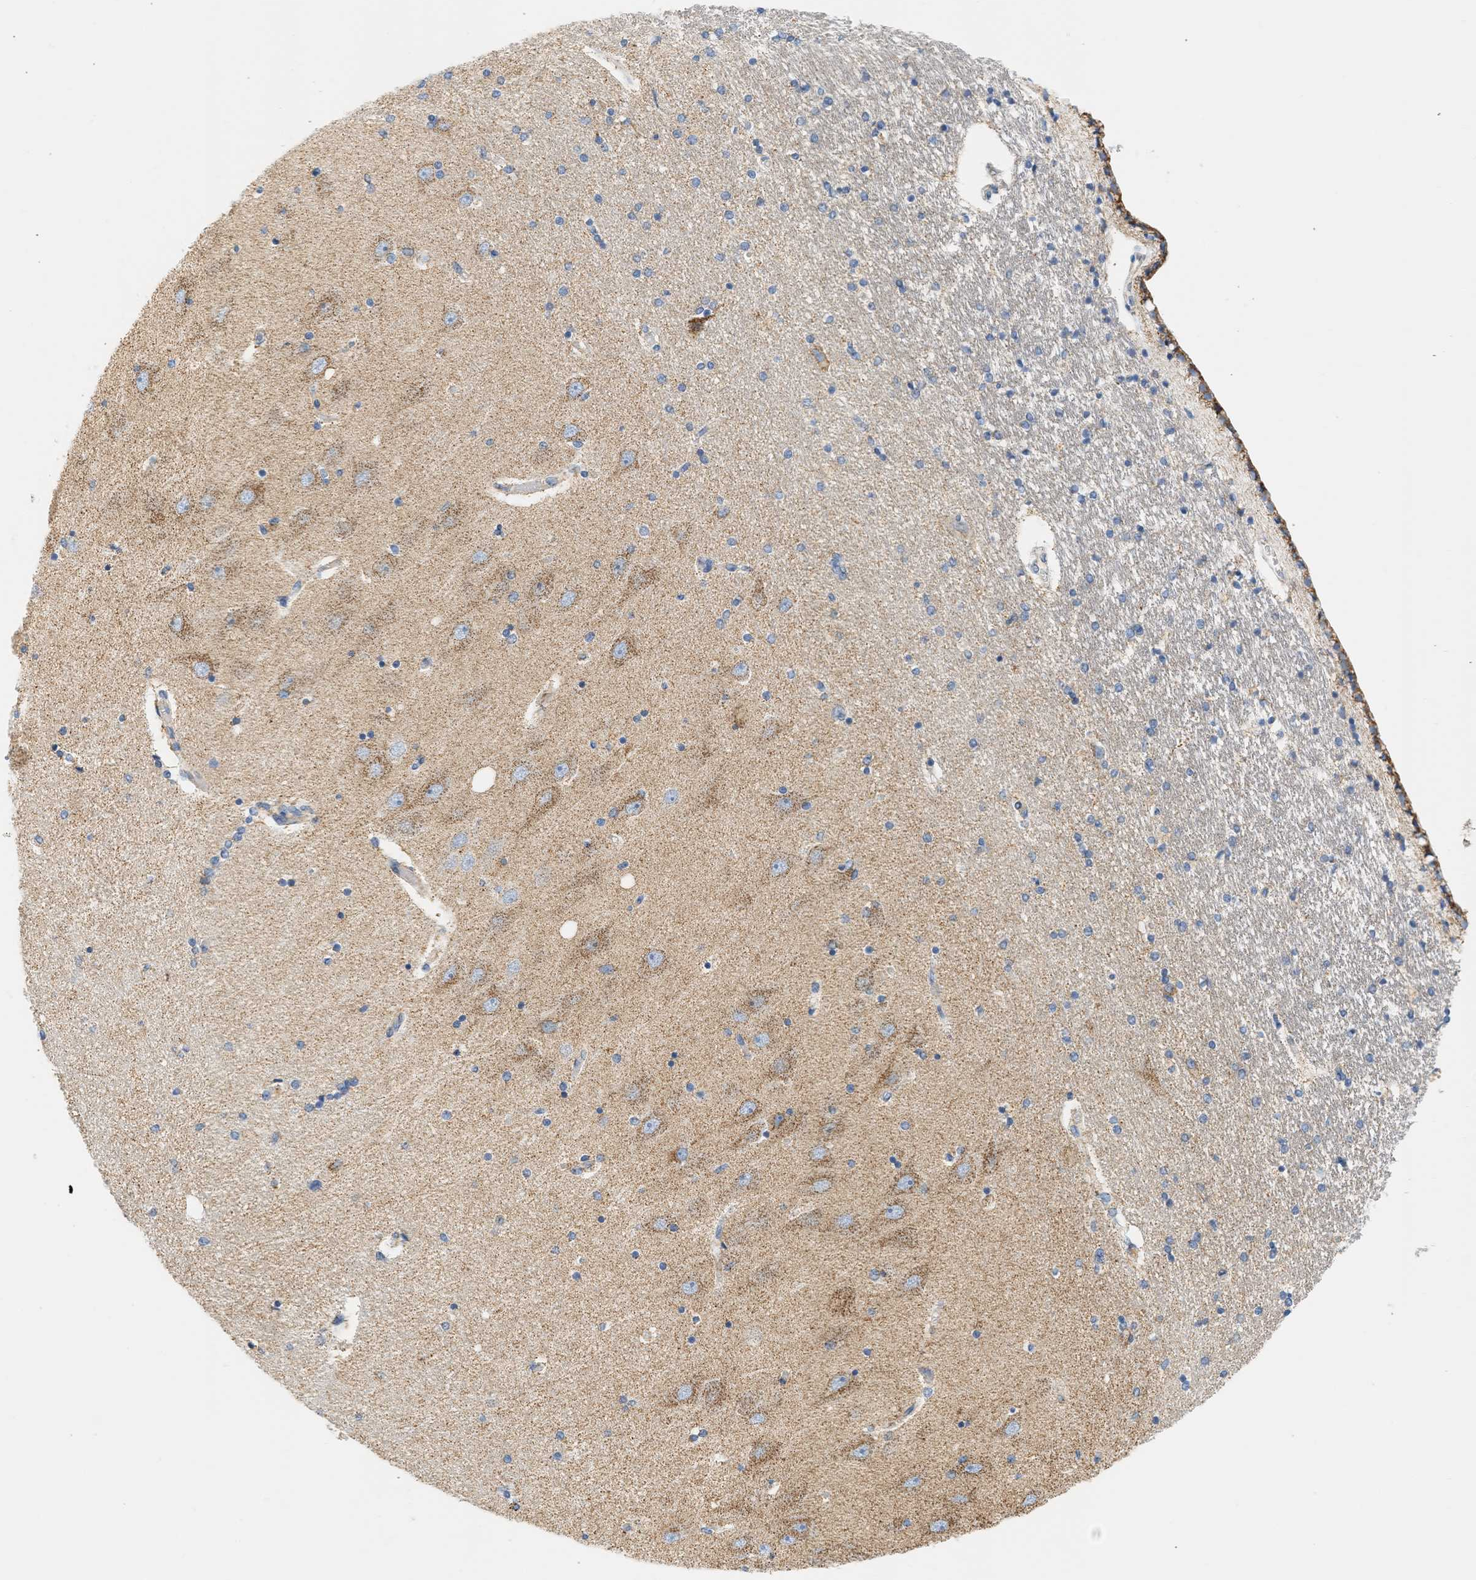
{"staining": {"intensity": "weak", "quantity": "<25%", "location": "cytoplasmic/membranous"}, "tissue": "hippocampus", "cell_type": "Glial cells", "image_type": "normal", "snomed": [{"axis": "morphology", "description": "Normal tissue, NOS"}, {"axis": "topography", "description": "Hippocampus"}], "caption": "The micrograph exhibits no significant positivity in glial cells of hippocampus.", "gene": "GRPEL2", "patient": {"sex": "female", "age": 54}}